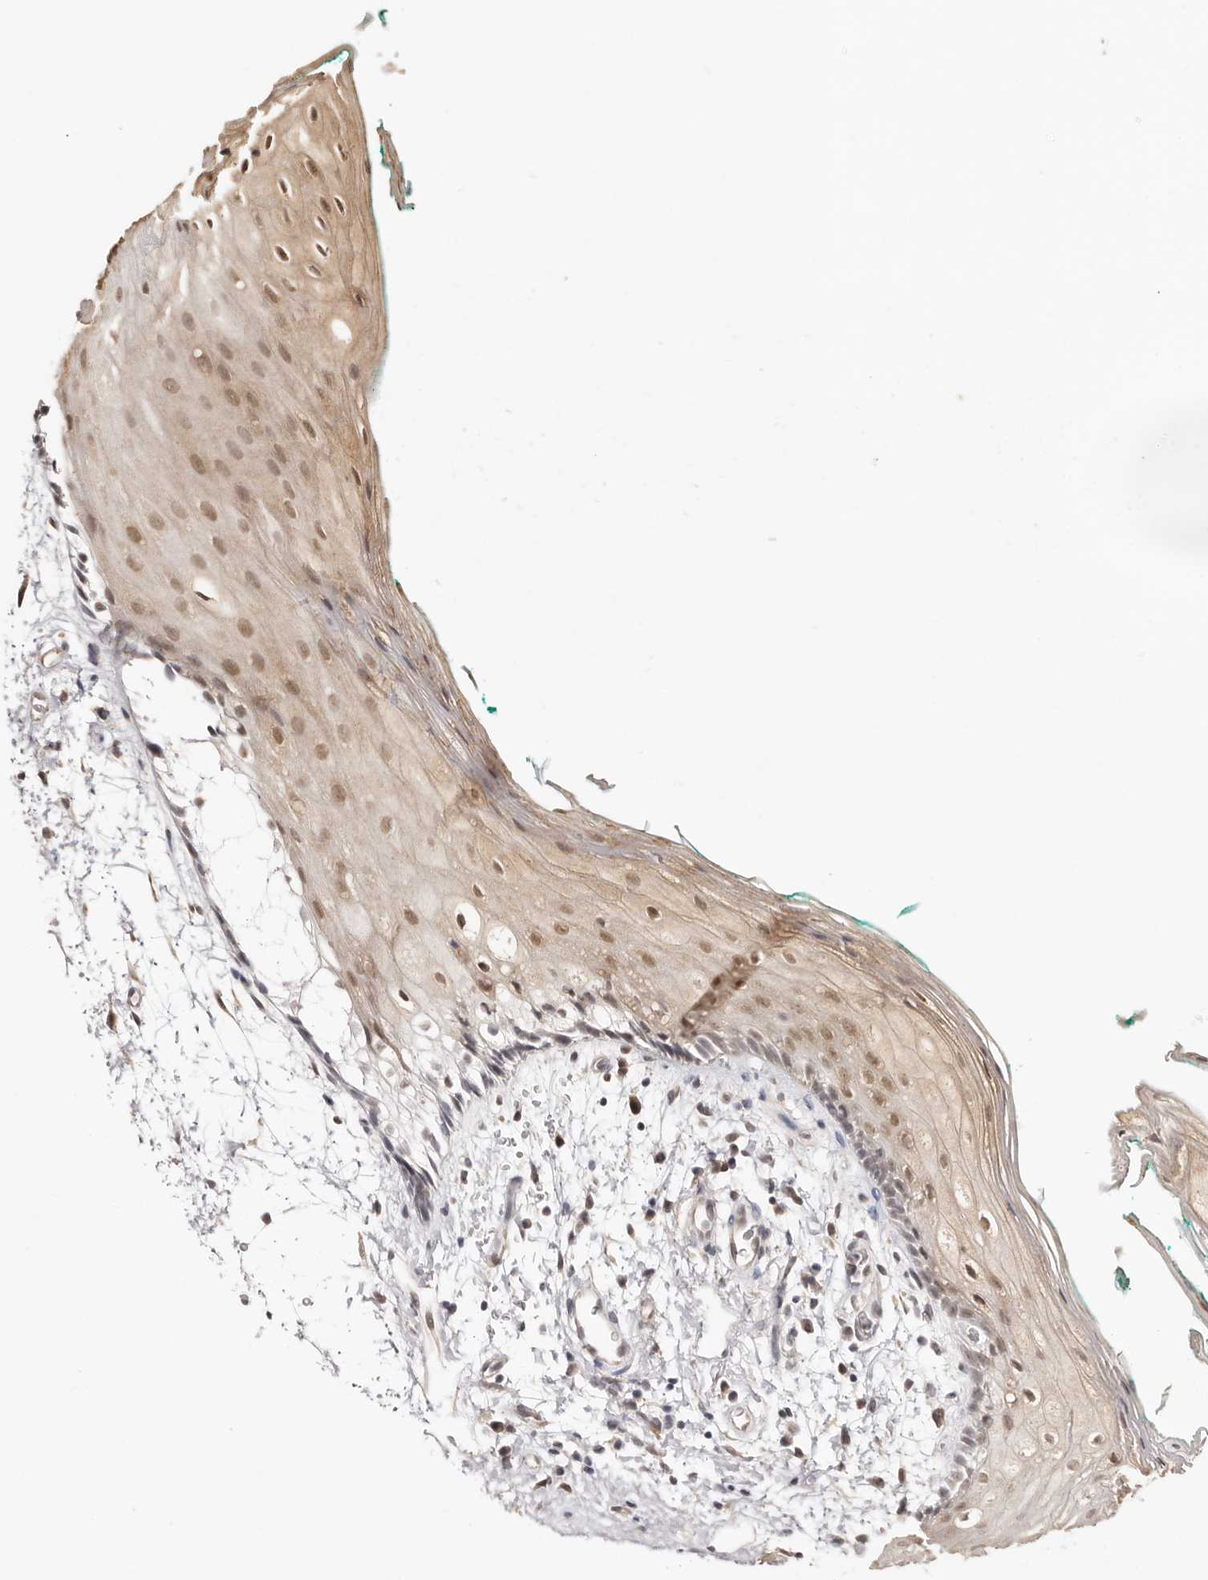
{"staining": {"intensity": "moderate", "quantity": ">75%", "location": "nuclear"}, "tissue": "oral mucosa", "cell_type": "Squamous epithelial cells", "image_type": "normal", "snomed": [{"axis": "morphology", "description": "Normal tissue, NOS"}, {"axis": "topography", "description": "Skeletal muscle"}, {"axis": "topography", "description": "Oral tissue"}, {"axis": "topography", "description": "Peripheral nerve tissue"}], "caption": "Unremarkable oral mucosa exhibits moderate nuclear expression in approximately >75% of squamous epithelial cells.", "gene": "MED8", "patient": {"sex": "female", "age": 84}}